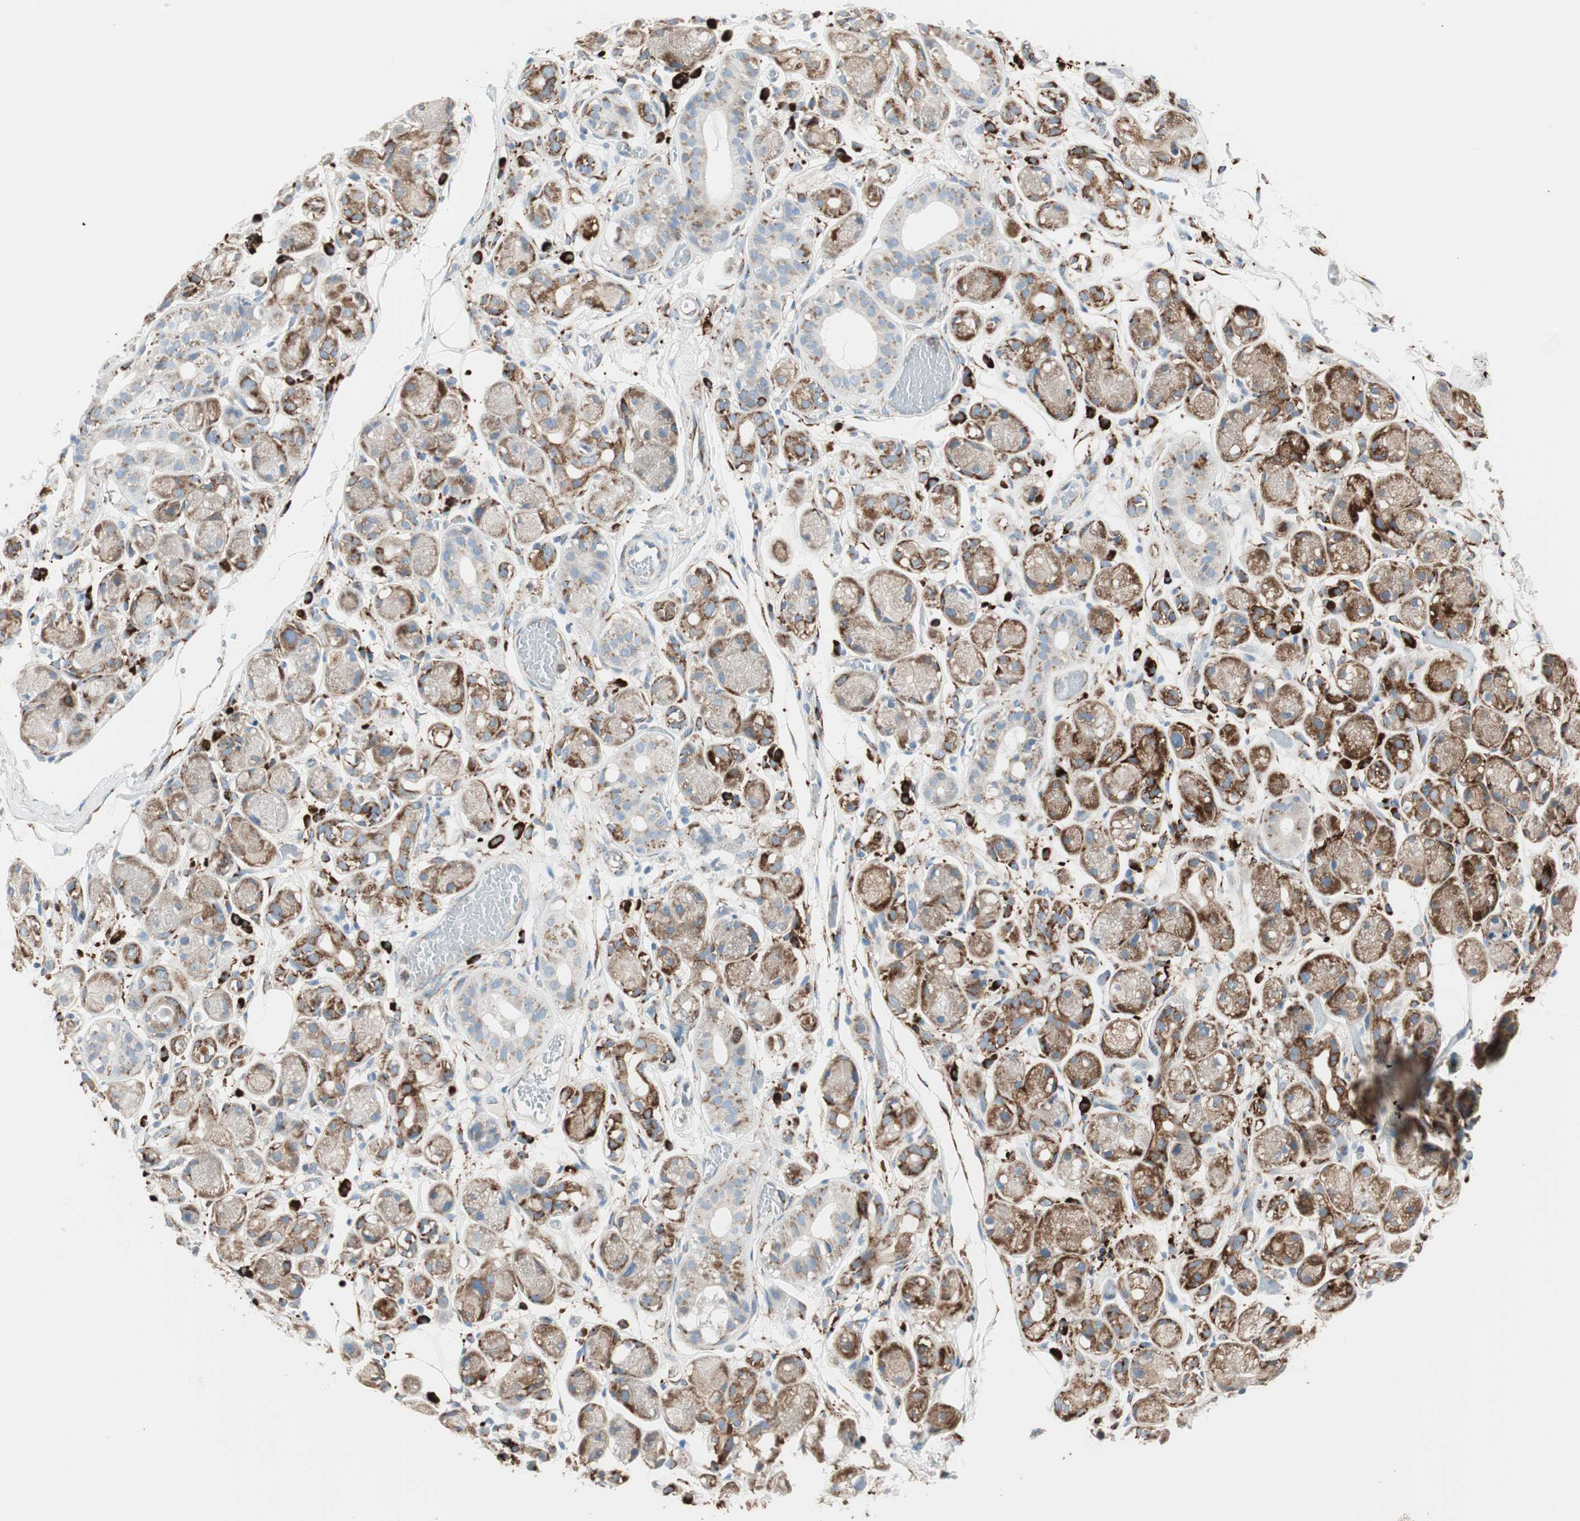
{"staining": {"intensity": "negative", "quantity": "none", "location": "none"}, "tissue": "adipose tissue", "cell_type": "Adipocytes", "image_type": "normal", "snomed": [{"axis": "morphology", "description": "Normal tissue, NOS"}, {"axis": "morphology", "description": "Inflammation, NOS"}, {"axis": "topography", "description": "Vascular tissue"}, {"axis": "topography", "description": "Salivary gland"}], "caption": "Immunohistochemistry (IHC) micrograph of benign human adipose tissue stained for a protein (brown), which reveals no staining in adipocytes. (DAB immunohistochemistry (IHC), high magnification).", "gene": "P4HTM", "patient": {"sex": "female", "age": 75}}